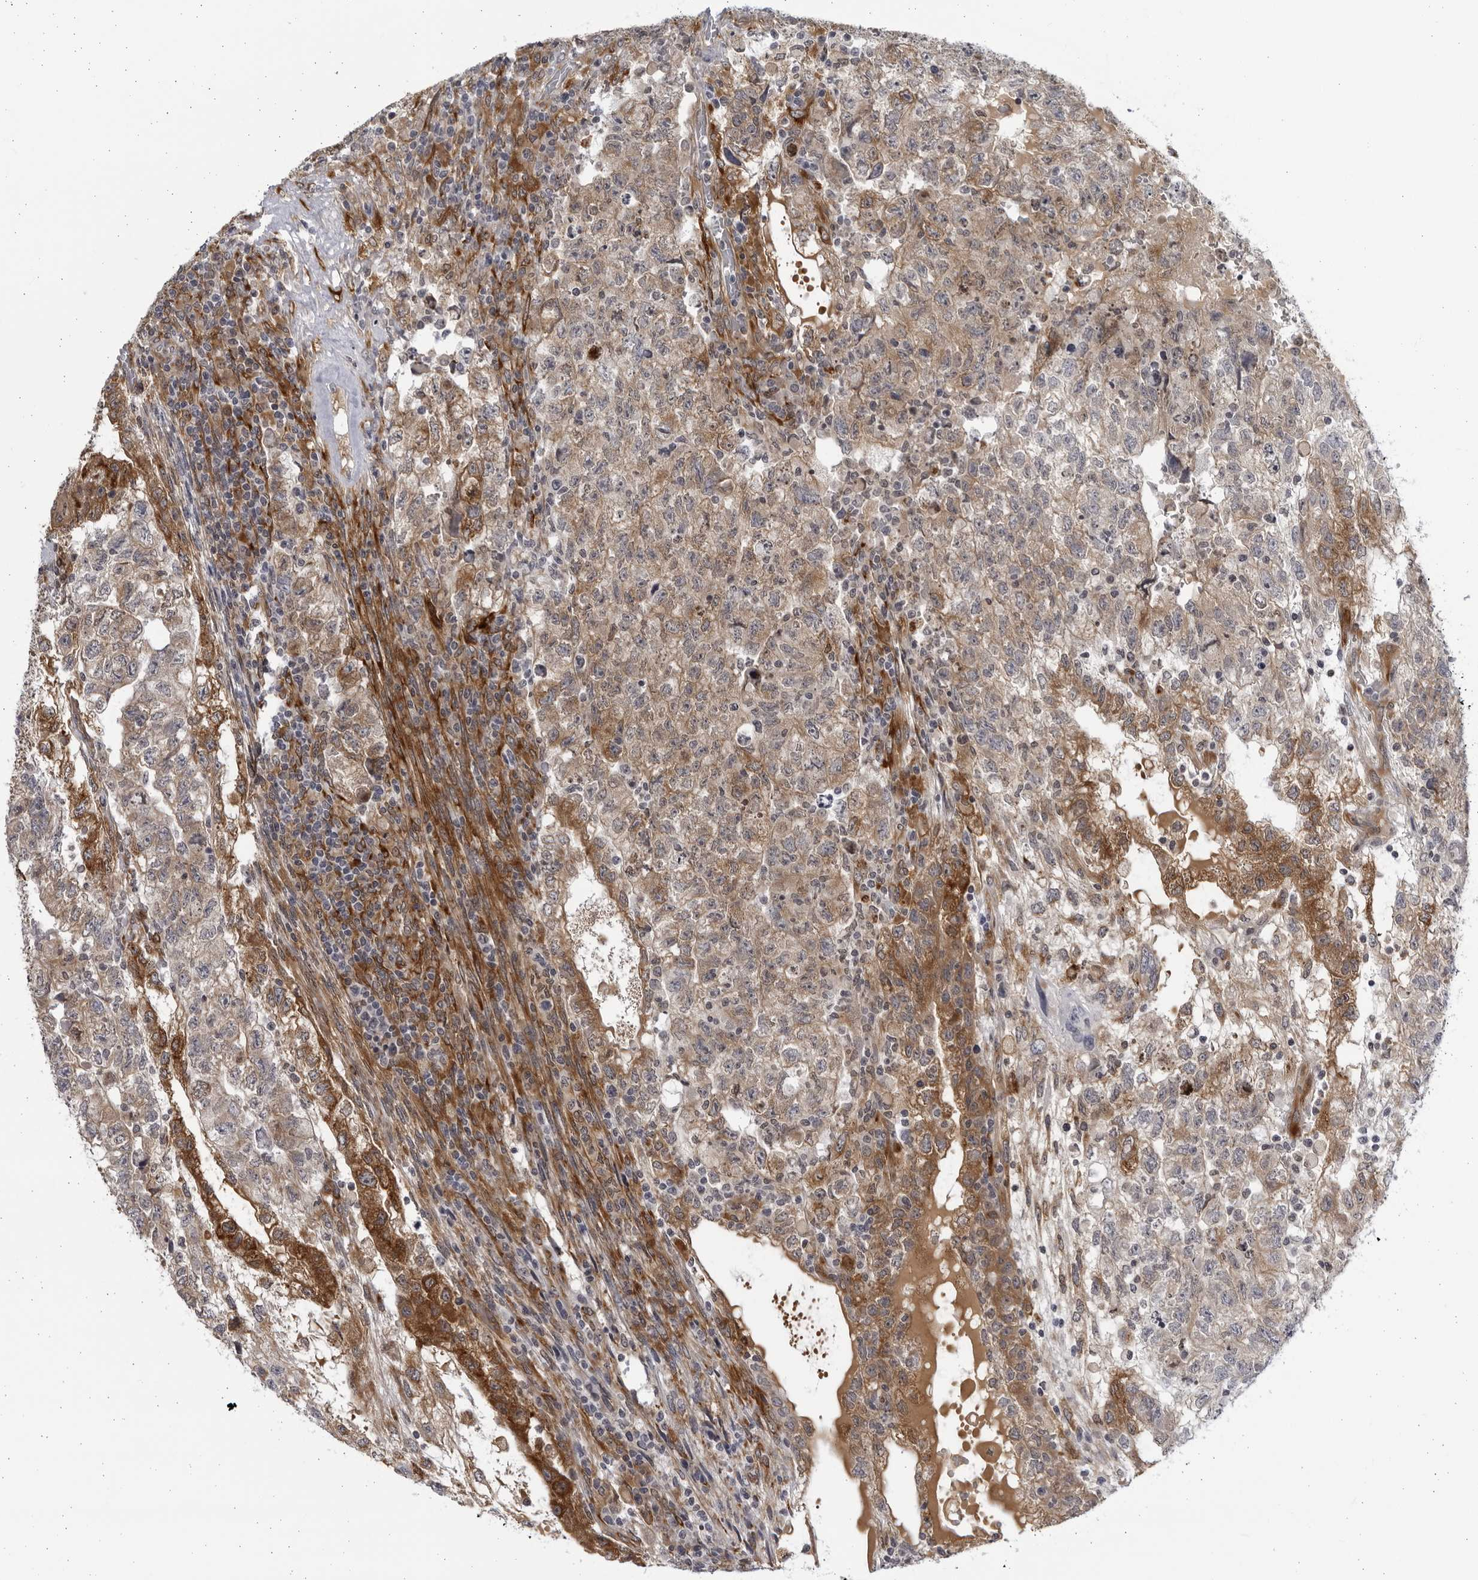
{"staining": {"intensity": "weak", "quantity": ">75%", "location": "cytoplasmic/membranous"}, "tissue": "testis cancer", "cell_type": "Tumor cells", "image_type": "cancer", "snomed": [{"axis": "morphology", "description": "Carcinoma, Embryonal, NOS"}, {"axis": "topography", "description": "Testis"}], "caption": "This is an image of immunohistochemistry (IHC) staining of testis cancer (embryonal carcinoma), which shows weak expression in the cytoplasmic/membranous of tumor cells.", "gene": "BMP2K", "patient": {"sex": "male", "age": 36}}